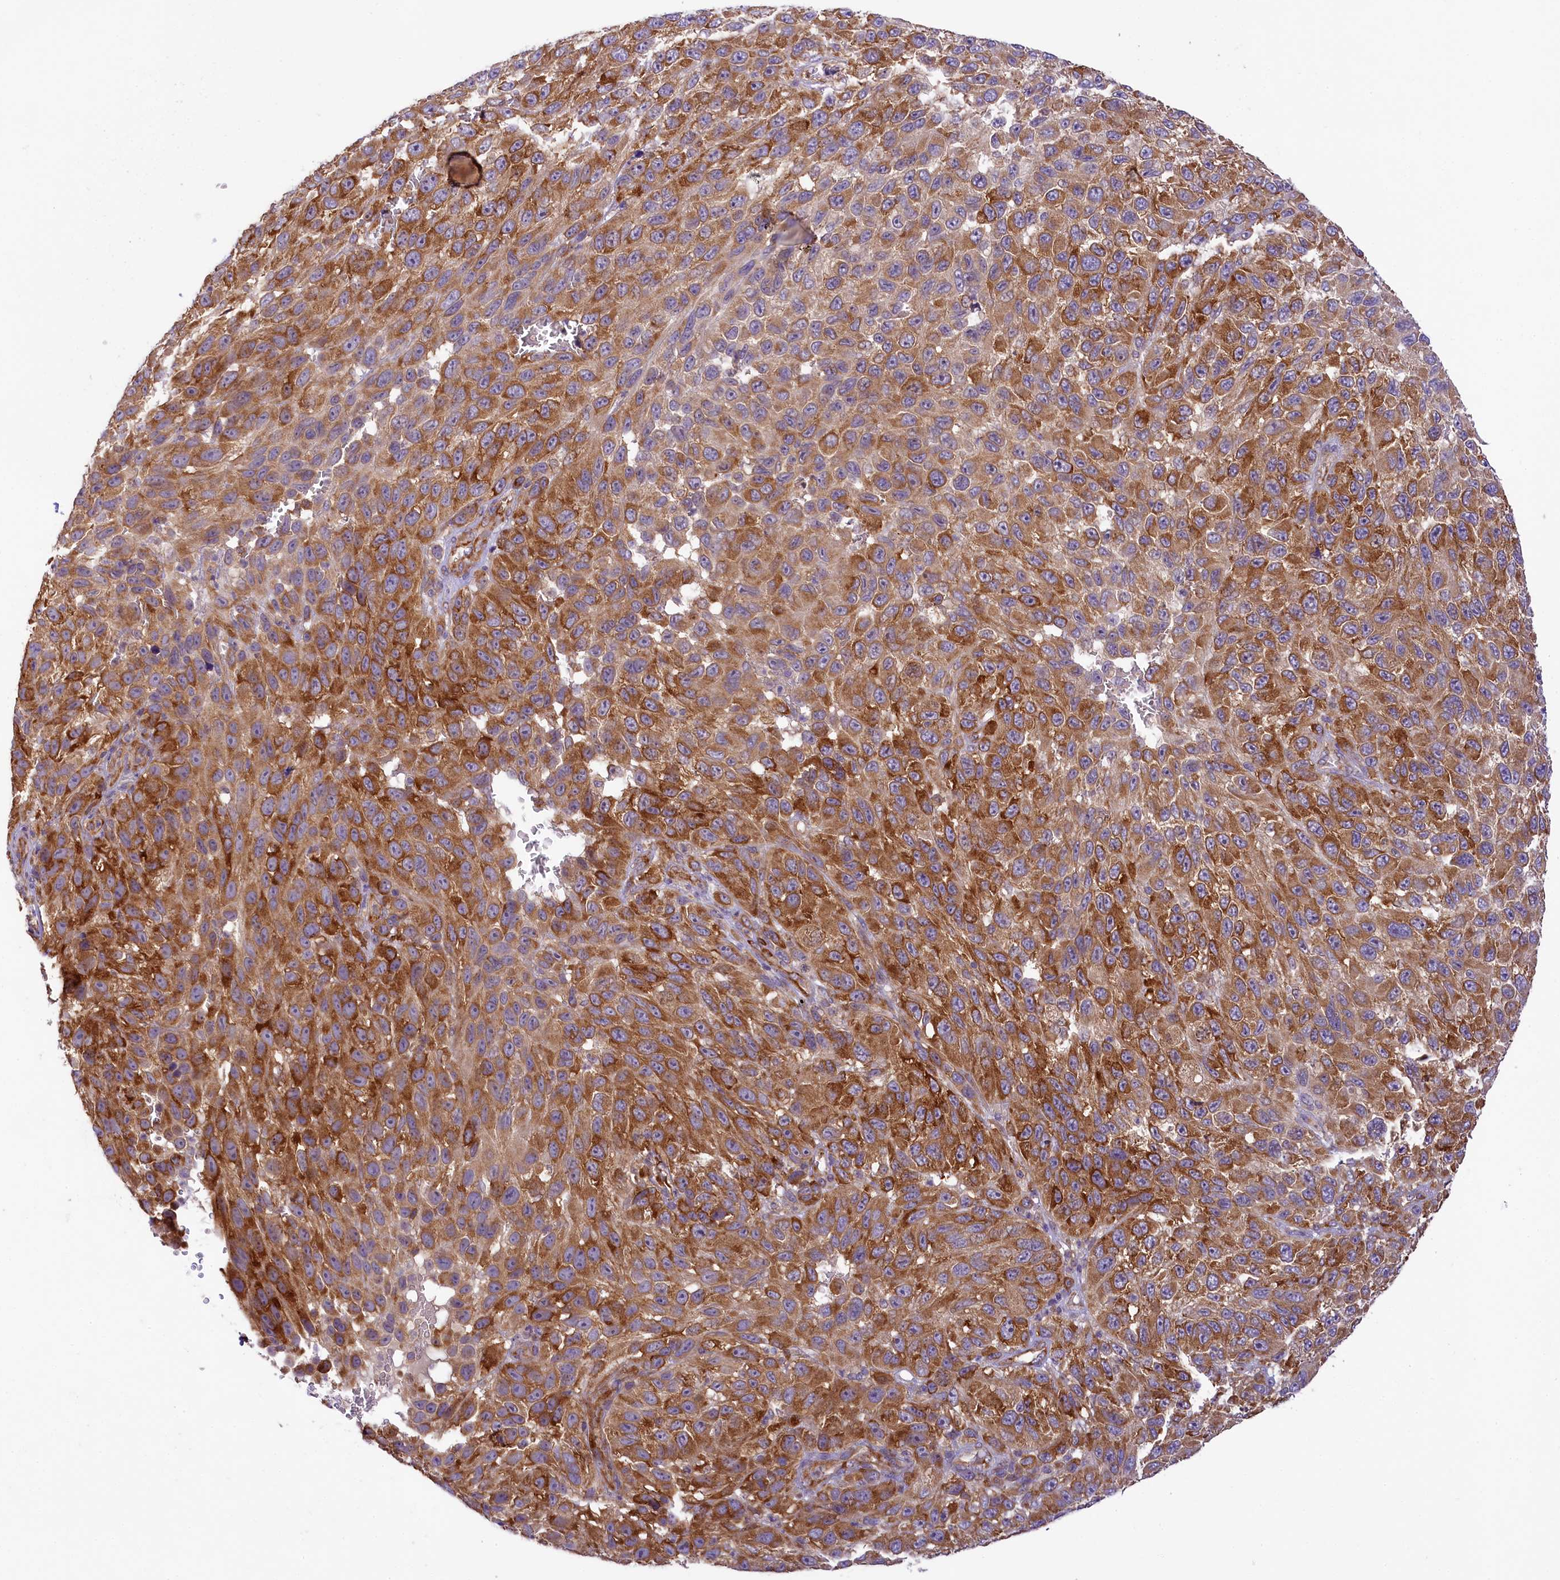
{"staining": {"intensity": "strong", "quantity": ">75%", "location": "cytoplasmic/membranous"}, "tissue": "melanoma", "cell_type": "Tumor cells", "image_type": "cancer", "snomed": [{"axis": "morphology", "description": "Malignant melanoma, NOS"}, {"axis": "topography", "description": "Skin"}], "caption": "Protein analysis of malignant melanoma tissue reveals strong cytoplasmic/membranous positivity in approximately >75% of tumor cells. (brown staining indicates protein expression, while blue staining denotes nuclei).", "gene": "LARP4", "patient": {"sex": "female", "age": 96}}